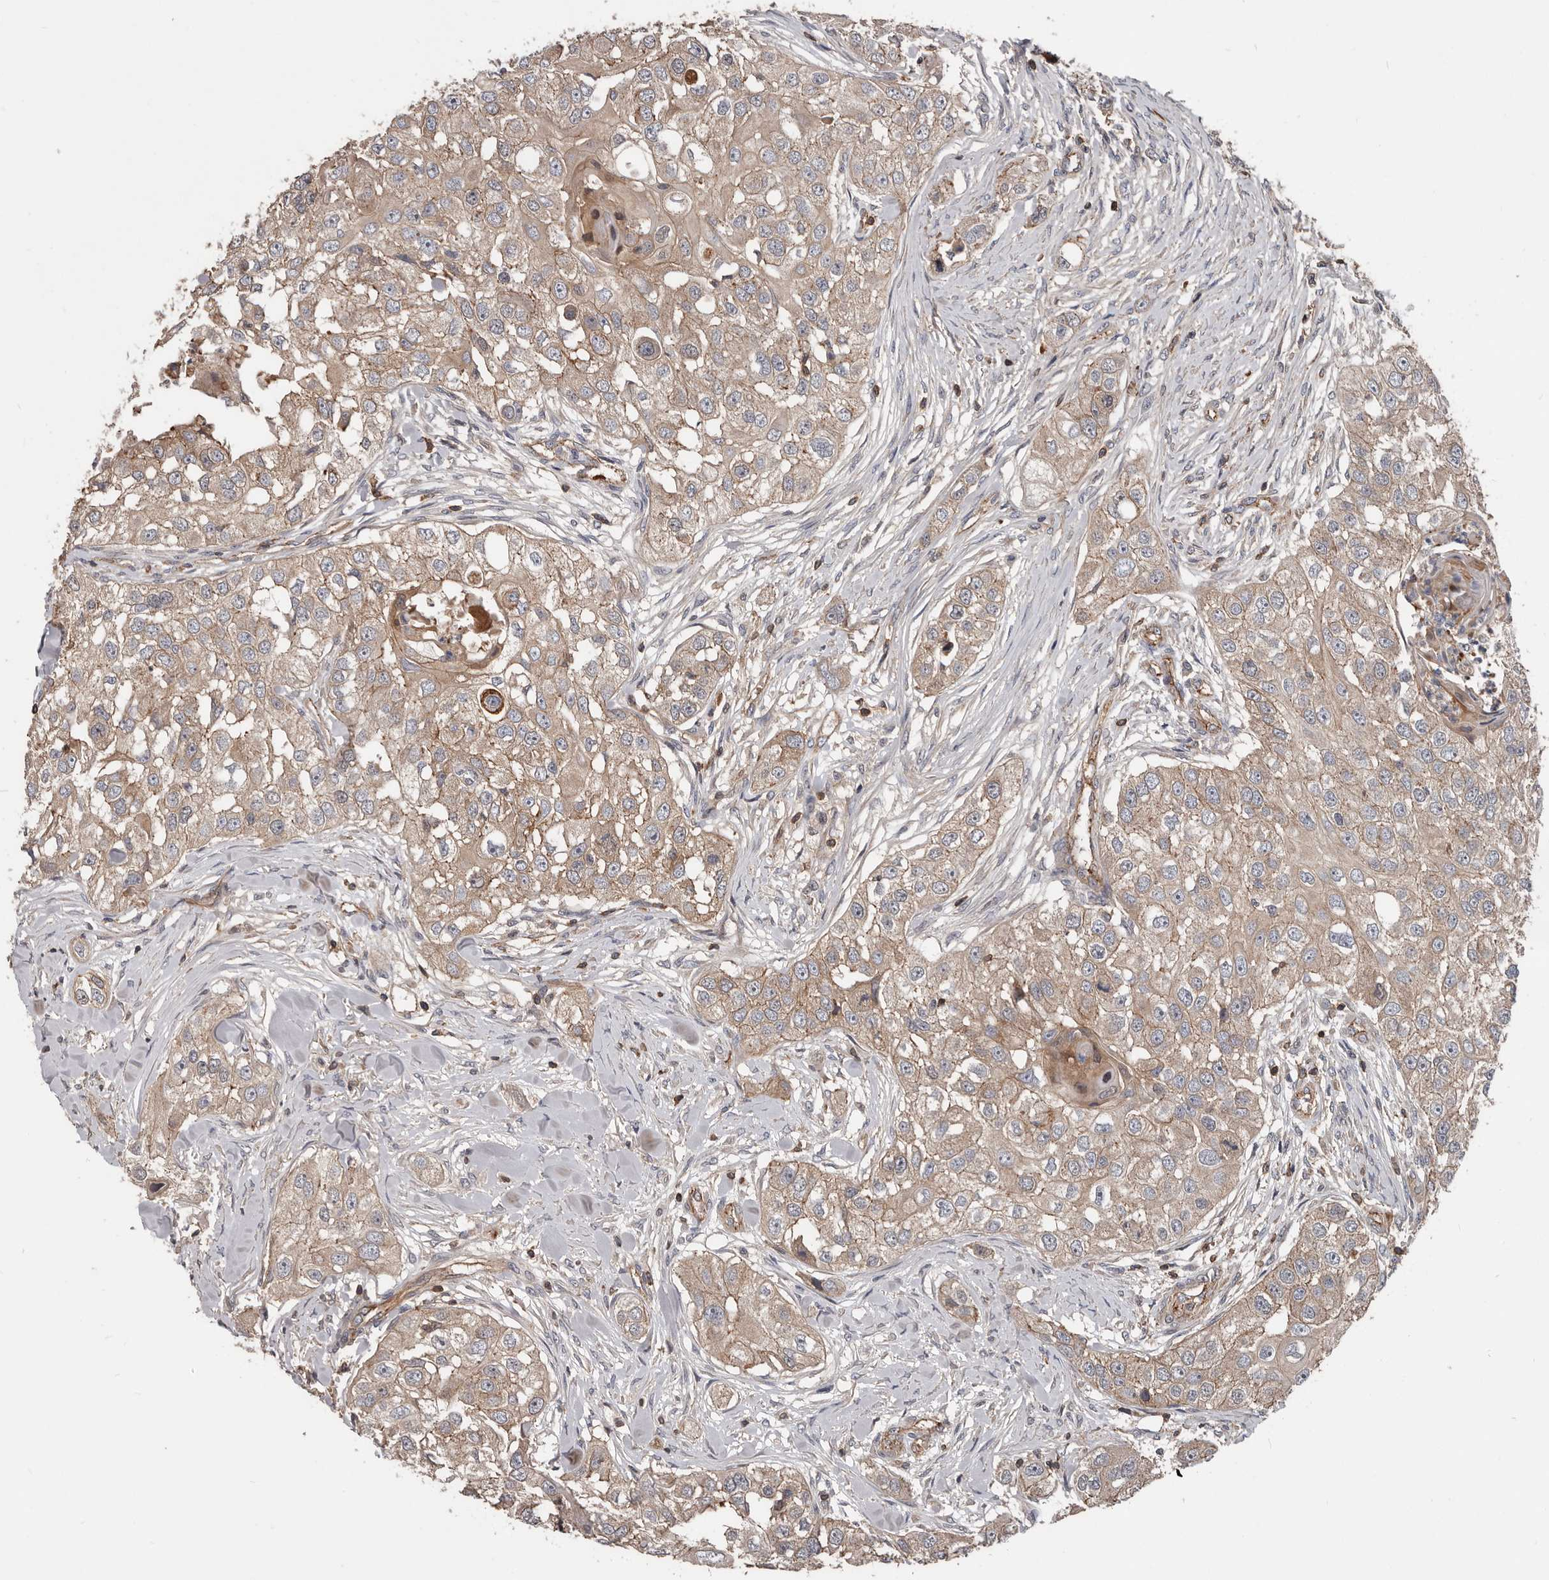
{"staining": {"intensity": "weak", "quantity": ">75%", "location": "cytoplasmic/membranous"}, "tissue": "head and neck cancer", "cell_type": "Tumor cells", "image_type": "cancer", "snomed": [{"axis": "morphology", "description": "Normal tissue, NOS"}, {"axis": "morphology", "description": "Squamous cell carcinoma, NOS"}, {"axis": "topography", "description": "Skeletal muscle"}, {"axis": "topography", "description": "Head-Neck"}], "caption": "Immunohistochemical staining of head and neck cancer displays low levels of weak cytoplasmic/membranous protein staining in about >75% of tumor cells.", "gene": "PNRC2", "patient": {"sex": "male", "age": 51}}